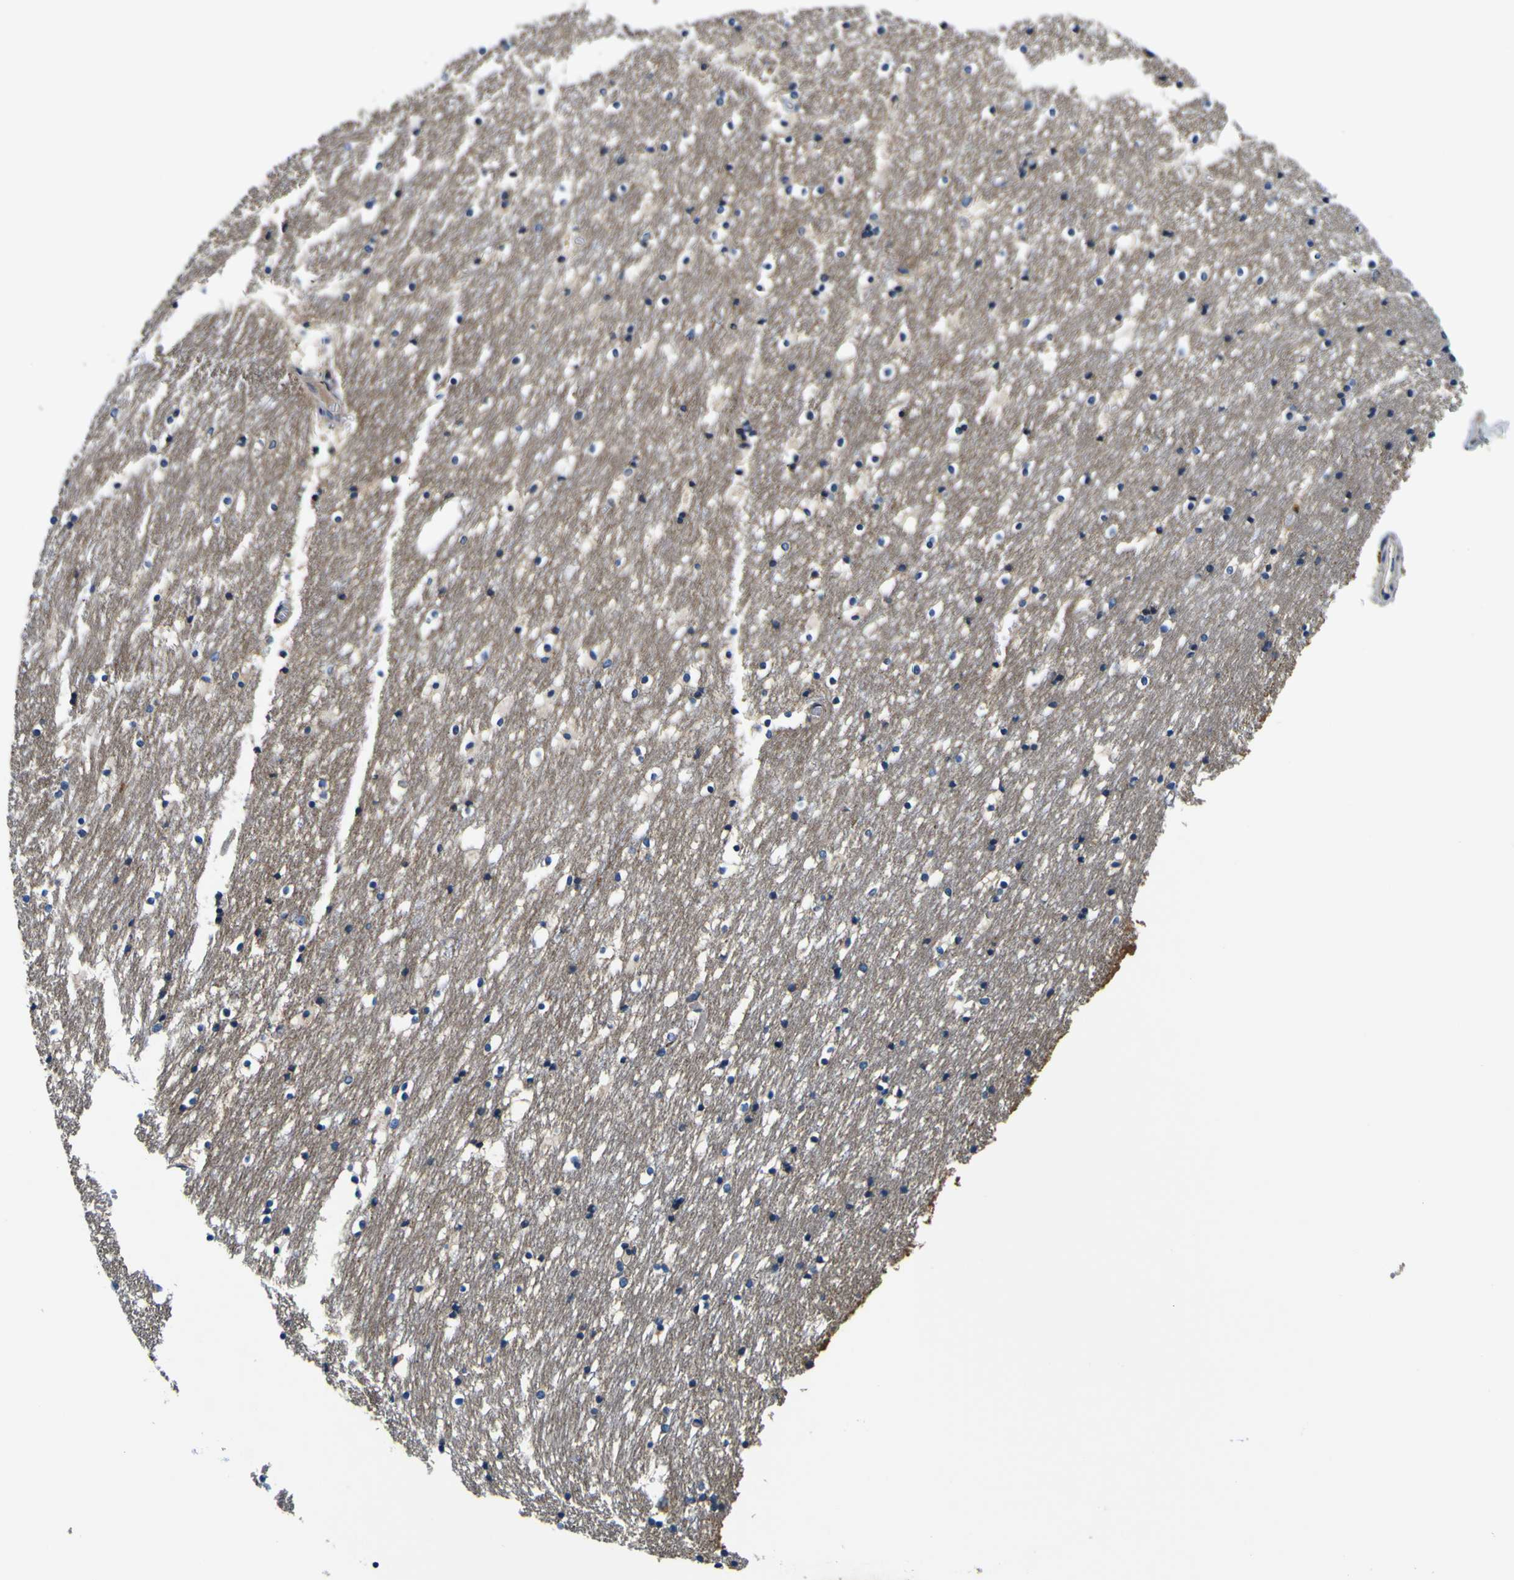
{"staining": {"intensity": "negative", "quantity": "none", "location": "none"}, "tissue": "caudate", "cell_type": "Glial cells", "image_type": "normal", "snomed": [{"axis": "morphology", "description": "Normal tissue, NOS"}, {"axis": "topography", "description": "Lateral ventricle wall"}], "caption": "Glial cells show no significant expression in benign caudate.", "gene": "CLSTN1", "patient": {"sex": "male", "age": 45}}